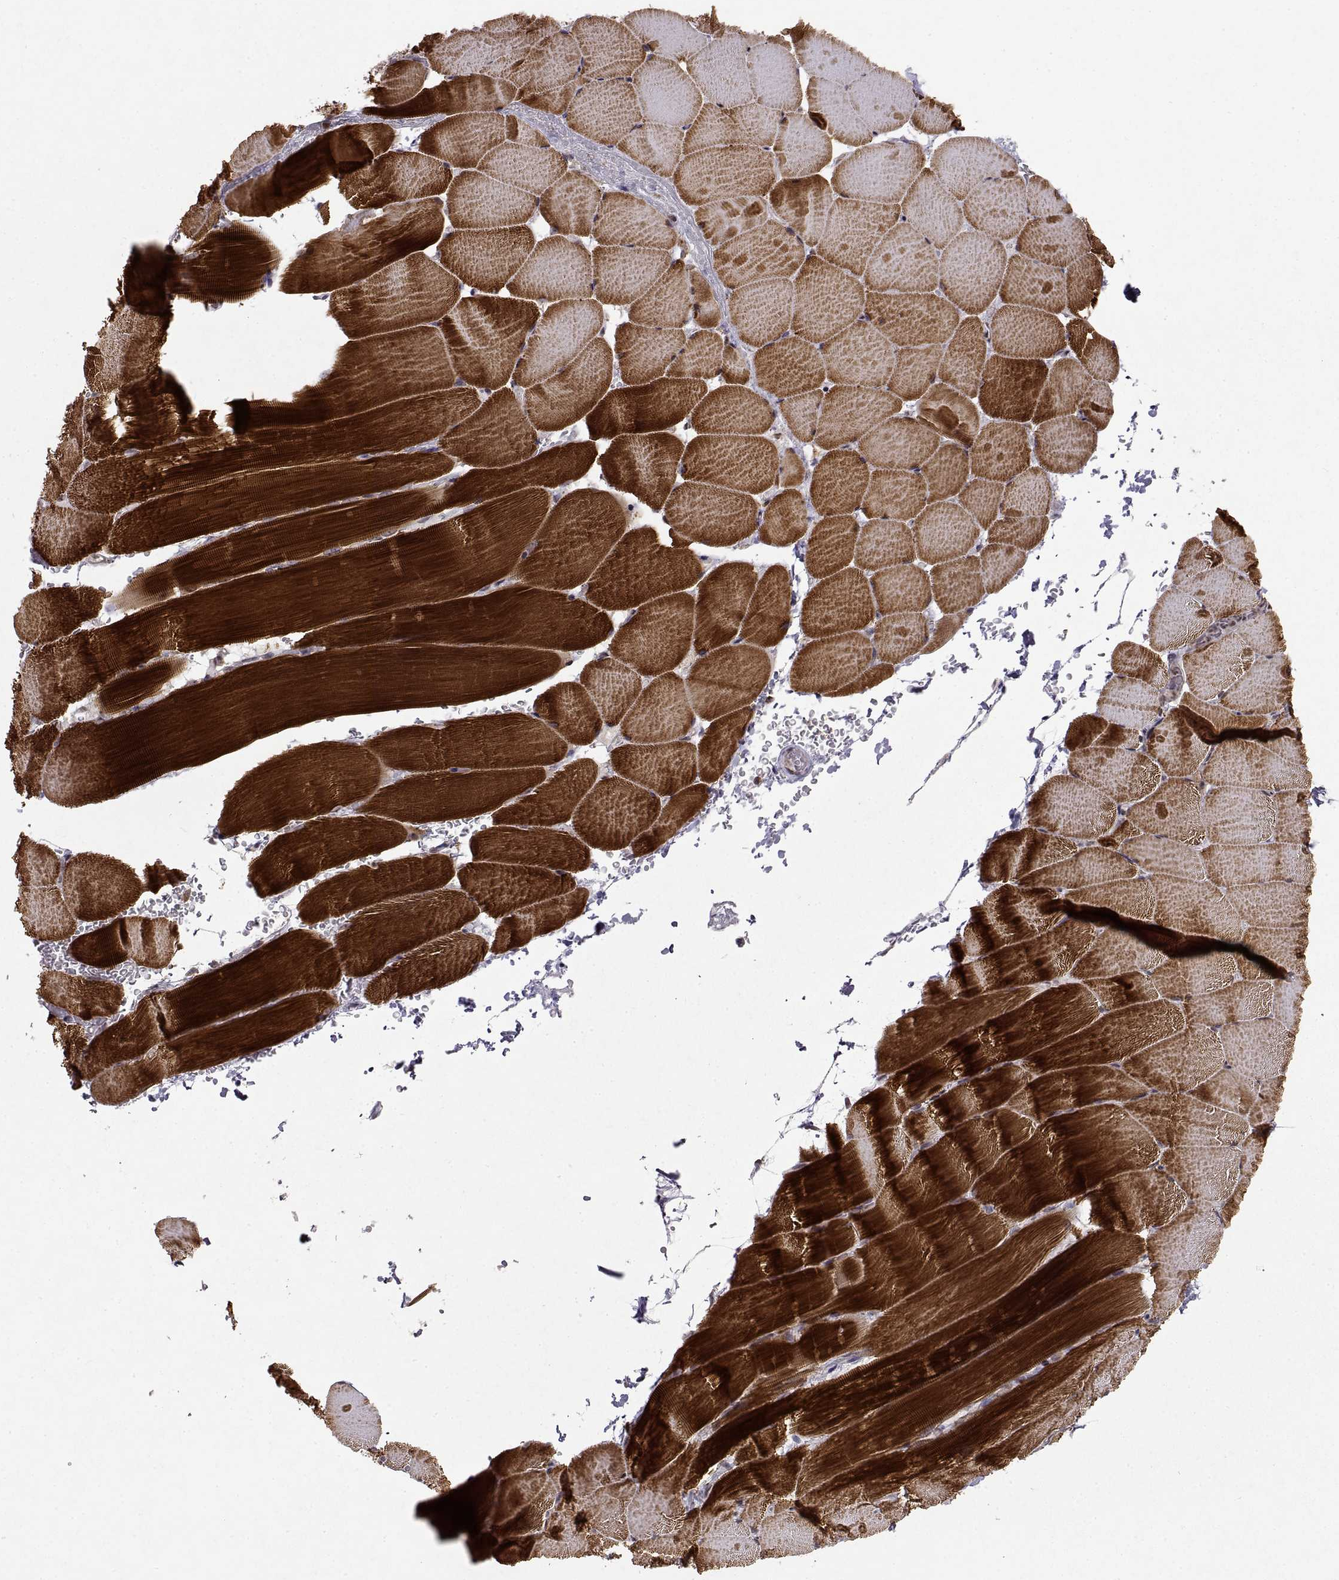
{"staining": {"intensity": "strong", "quantity": ">75%", "location": "cytoplasmic/membranous"}, "tissue": "skeletal muscle", "cell_type": "Myocytes", "image_type": "normal", "snomed": [{"axis": "morphology", "description": "Normal tissue, NOS"}, {"axis": "topography", "description": "Skeletal muscle"}], "caption": "Immunohistochemical staining of normal human skeletal muscle exhibits high levels of strong cytoplasmic/membranous staining in approximately >75% of myocytes.", "gene": "MANBAL", "patient": {"sex": "female", "age": 37}}